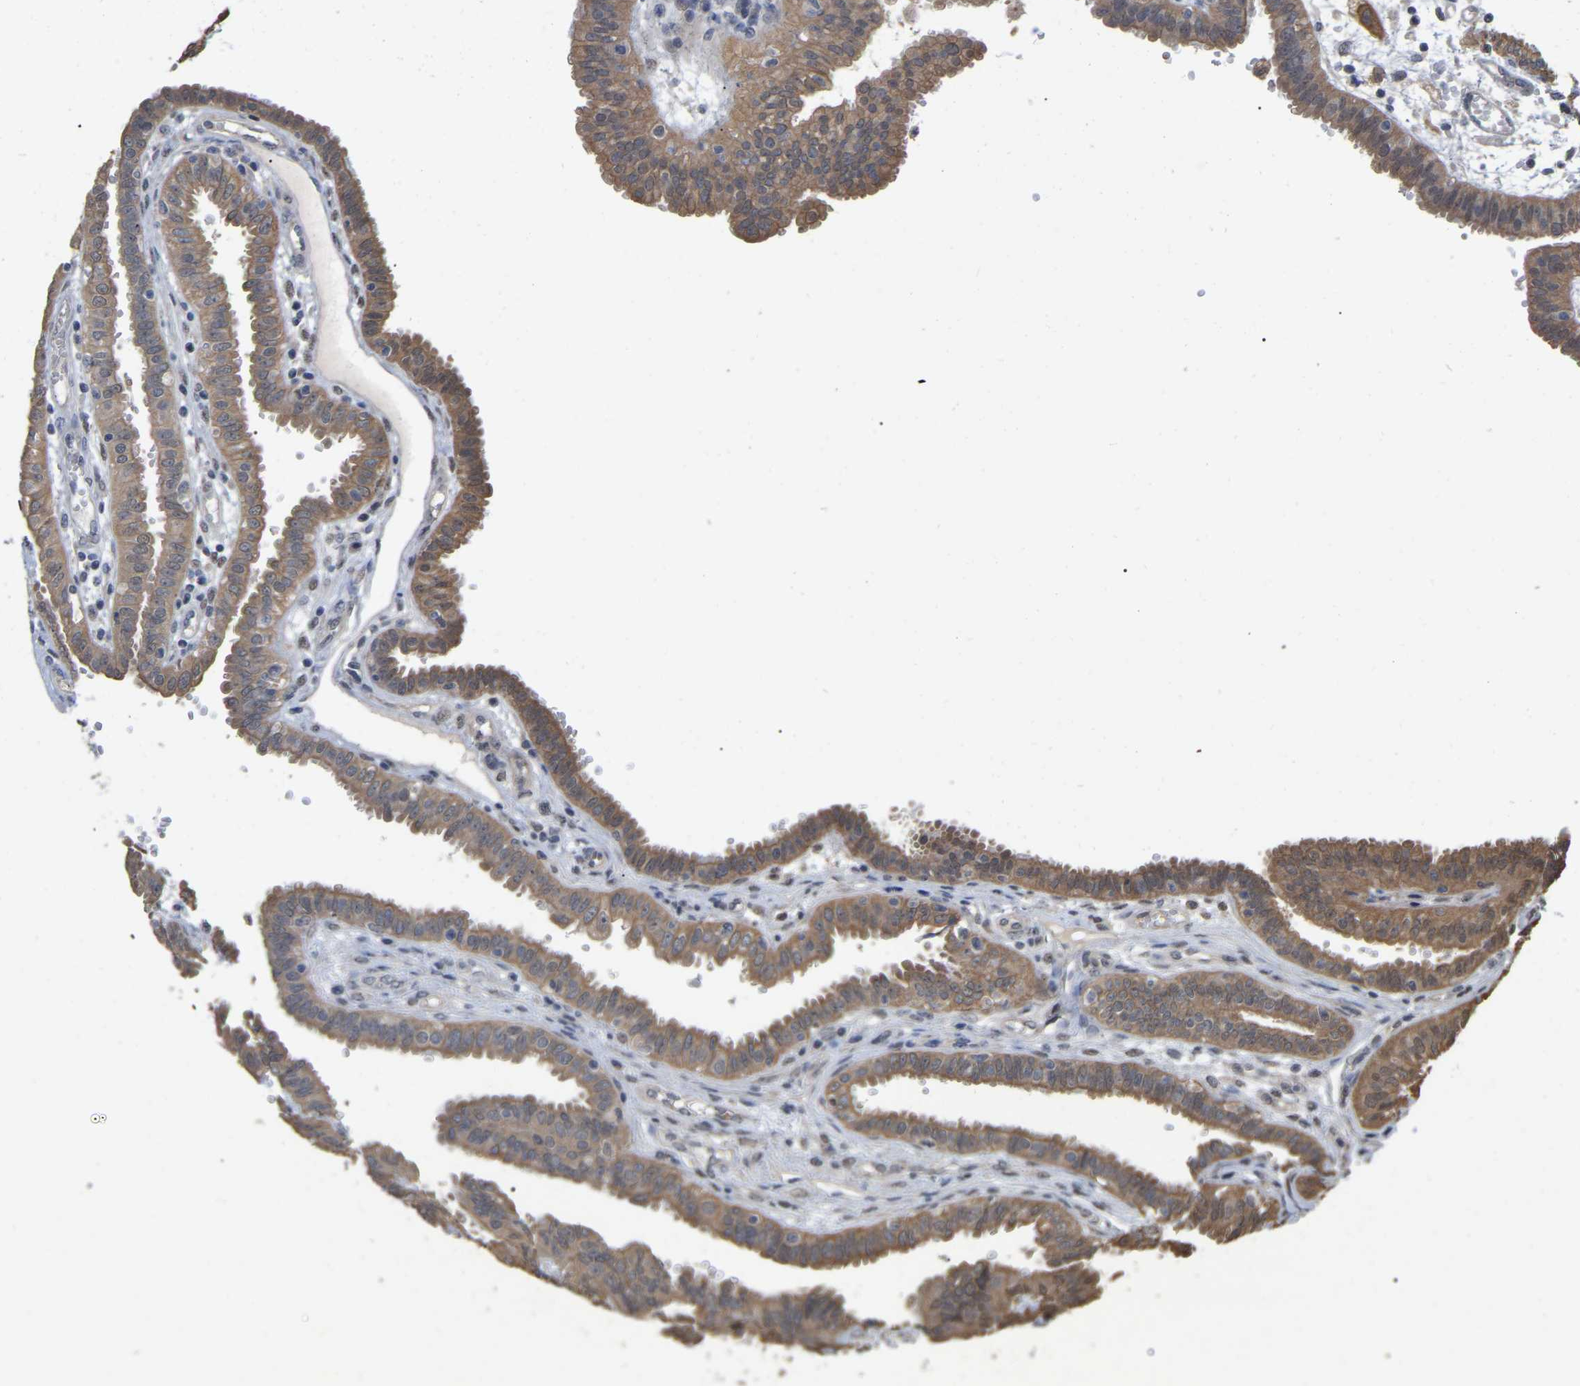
{"staining": {"intensity": "moderate", "quantity": ">75%", "location": "cytoplasmic/membranous"}, "tissue": "fallopian tube", "cell_type": "Glandular cells", "image_type": "normal", "snomed": [{"axis": "morphology", "description": "Normal tissue, NOS"}, {"axis": "topography", "description": "Fallopian tube"}, {"axis": "topography", "description": "Placenta"}], "caption": "Normal fallopian tube shows moderate cytoplasmic/membranous staining in about >75% of glandular cells.", "gene": "FAM219A", "patient": {"sex": "female", "age": 32}}